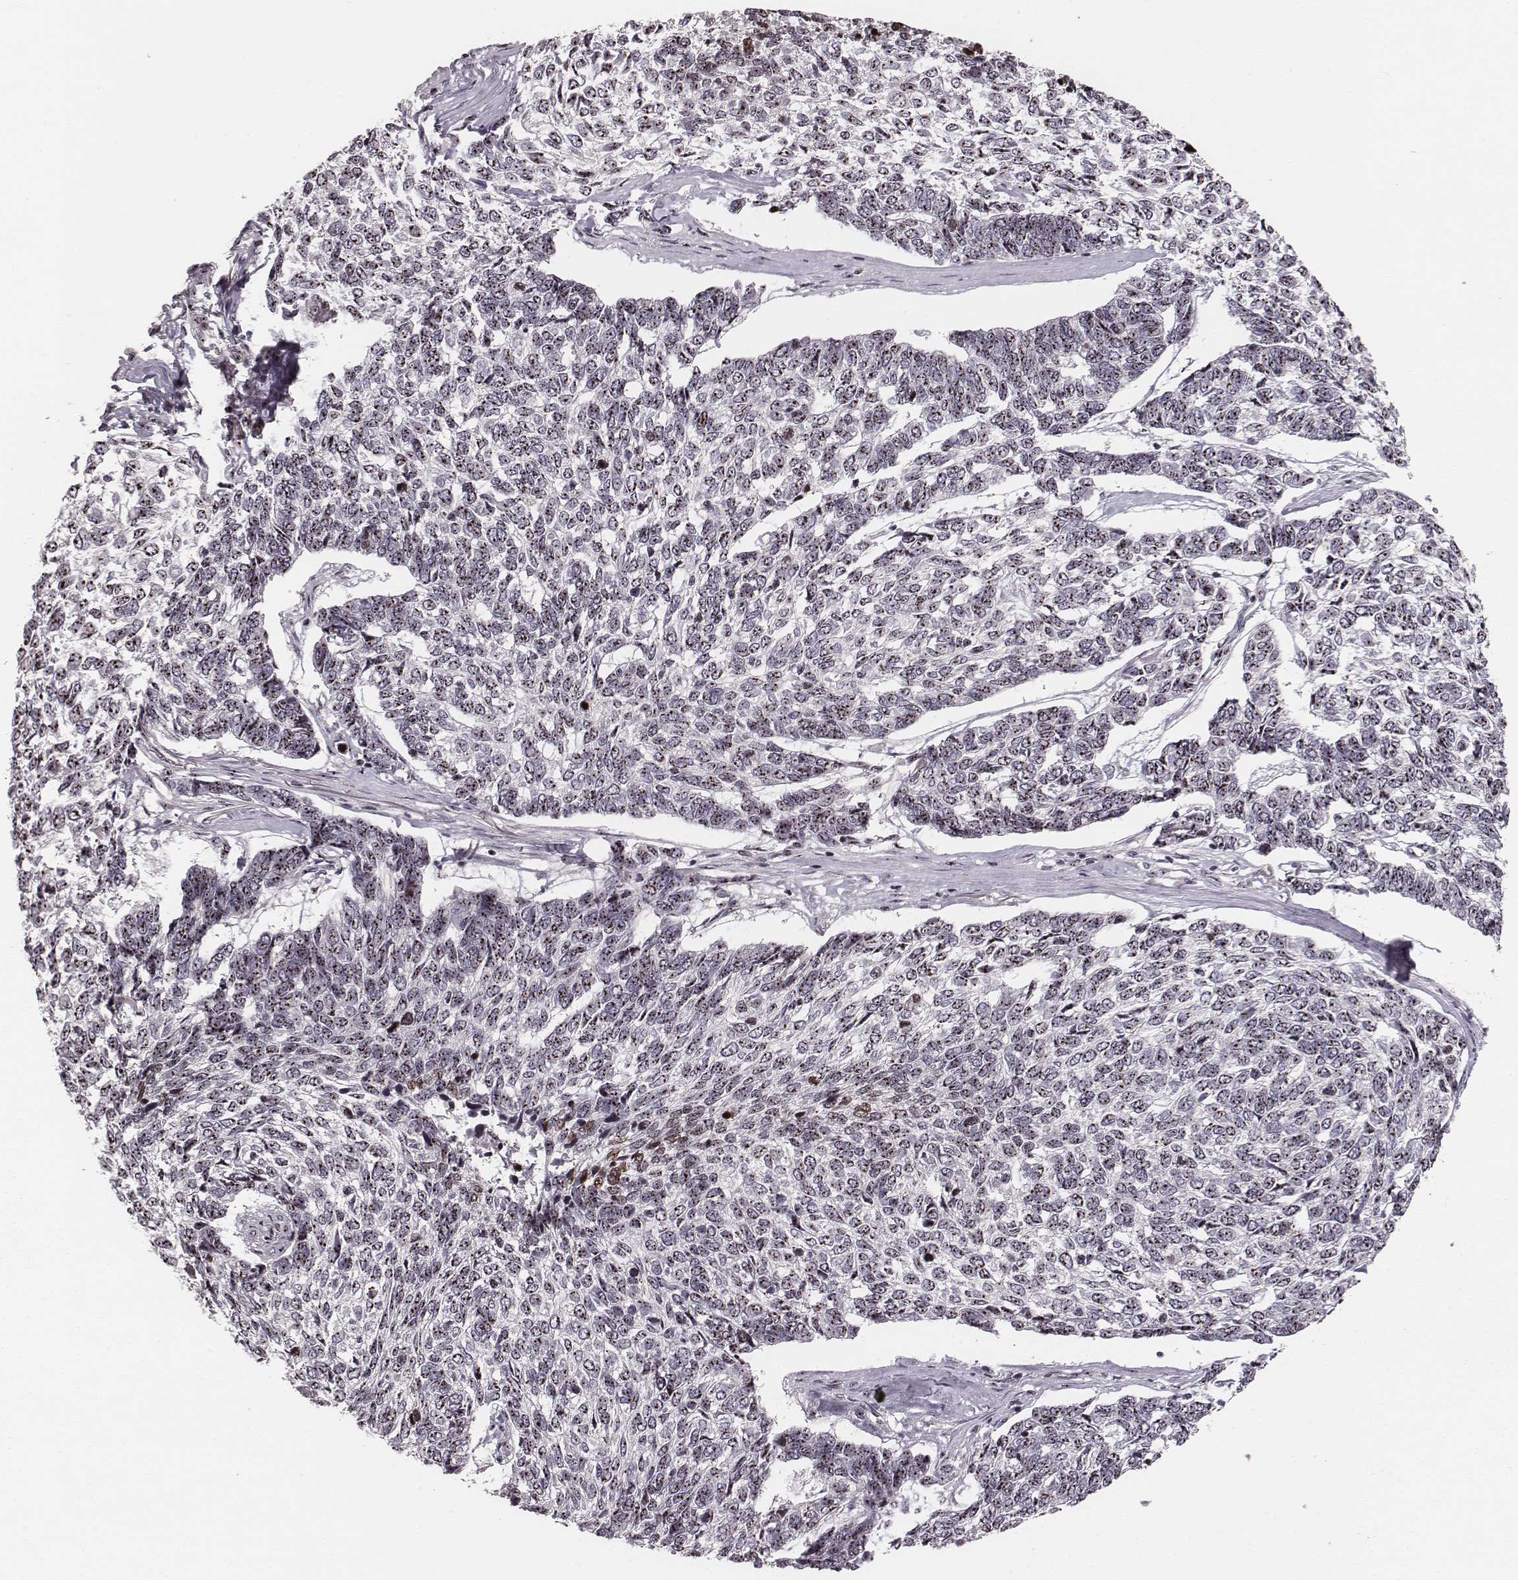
{"staining": {"intensity": "moderate", "quantity": ">75%", "location": "nuclear"}, "tissue": "skin cancer", "cell_type": "Tumor cells", "image_type": "cancer", "snomed": [{"axis": "morphology", "description": "Basal cell carcinoma"}, {"axis": "topography", "description": "Skin"}], "caption": "Basal cell carcinoma (skin) stained with immunohistochemistry exhibits moderate nuclear expression in approximately >75% of tumor cells.", "gene": "NOP56", "patient": {"sex": "female", "age": 65}}